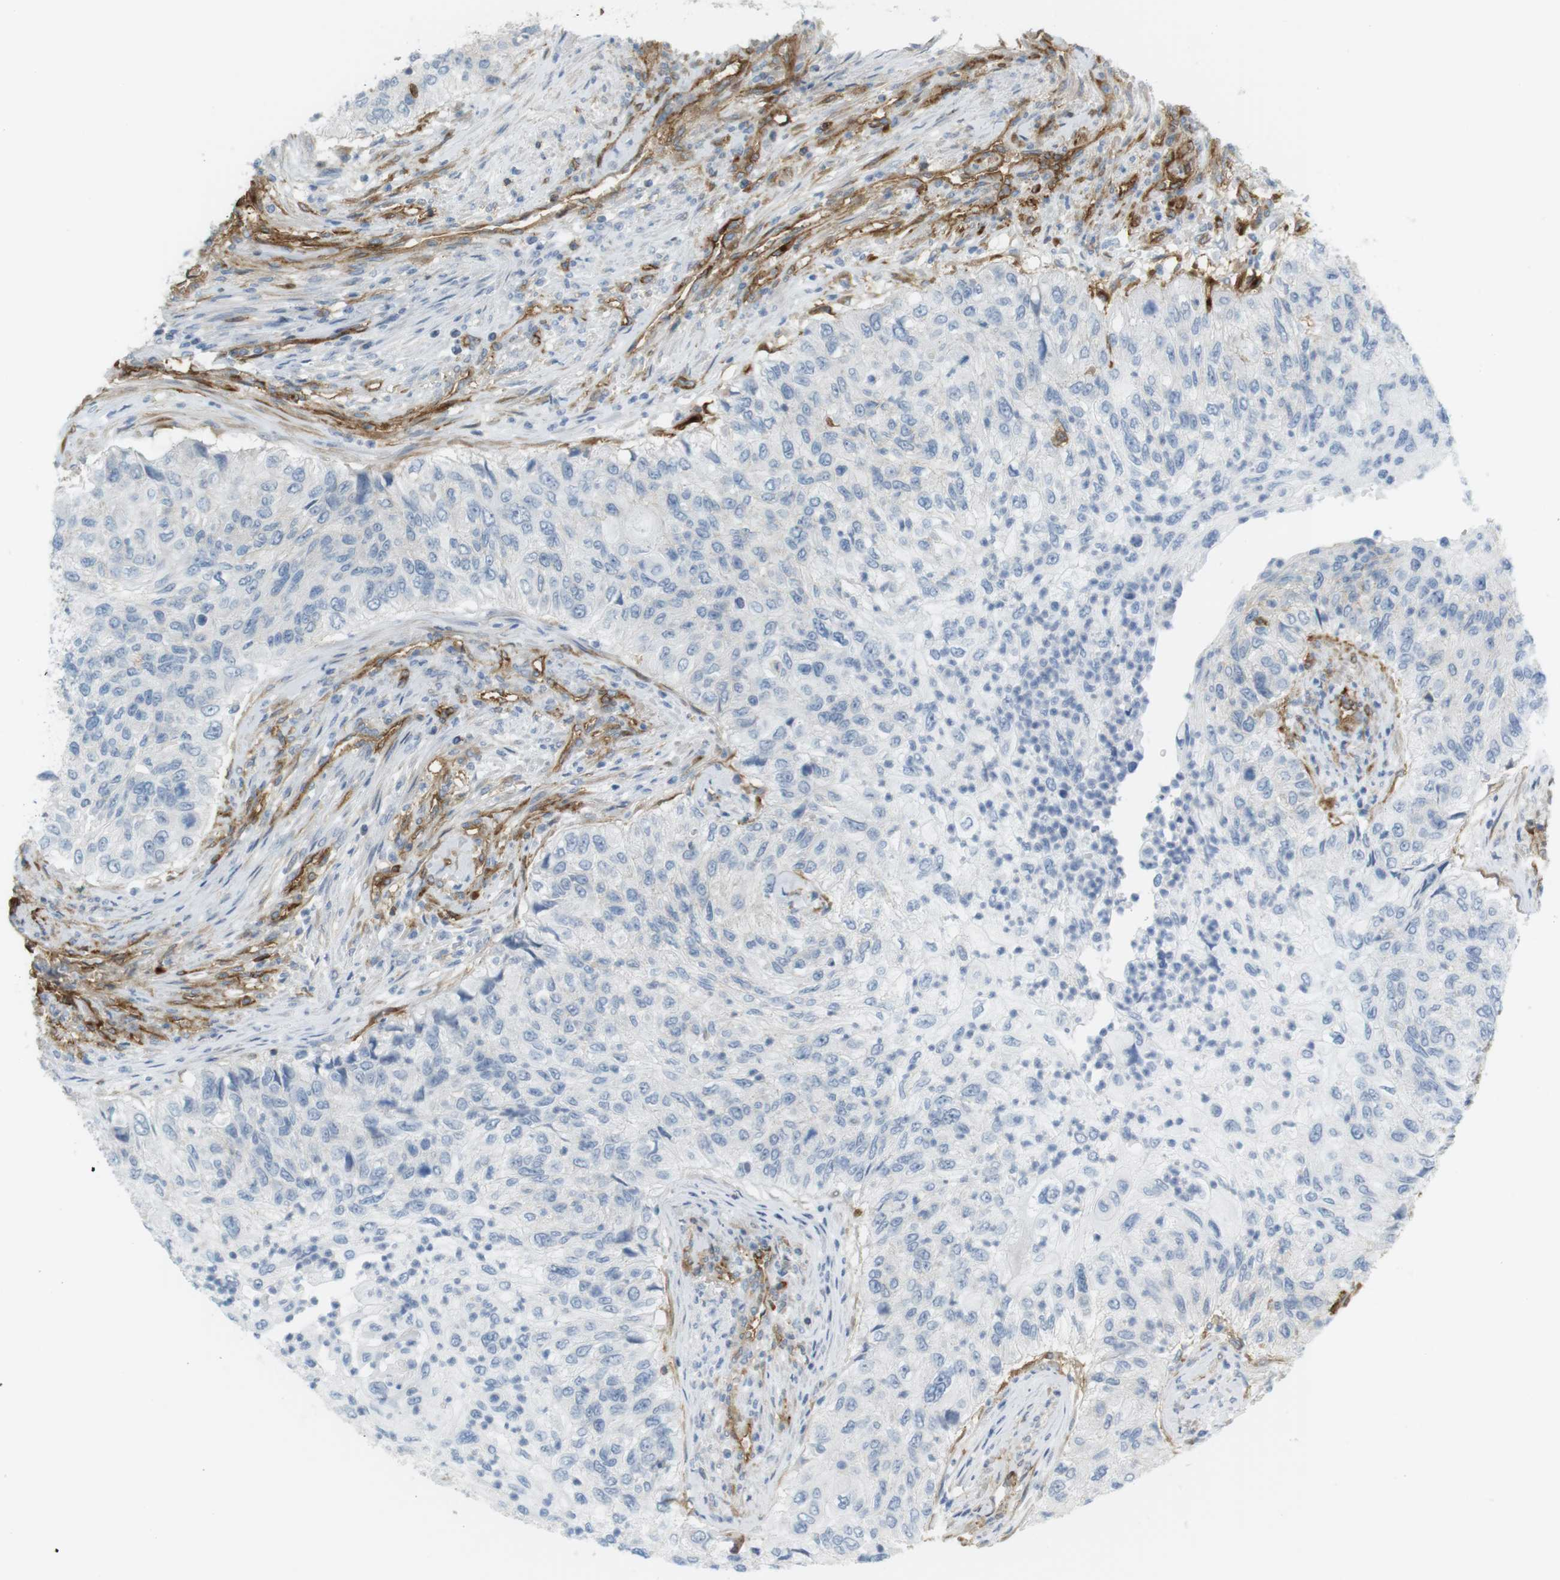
{"staining": {"intensity": "negative", "quantity": "none", "location": "none"}, "tissue": "urothelial cancer", "cell_type": "Tumor cells", "image_type": "cancer", "snomed": [{"axis": "morphology", "description": "Urothelial carcinoma, High grade"}, {"axis": "topography", "description": "Urinary bladder"}], "caption": "Protein analysis of urothelial cancer displays no significant positivity in tumor cells.", "gene": "F2R", "patient": {"sex": "female", "age": 60}}